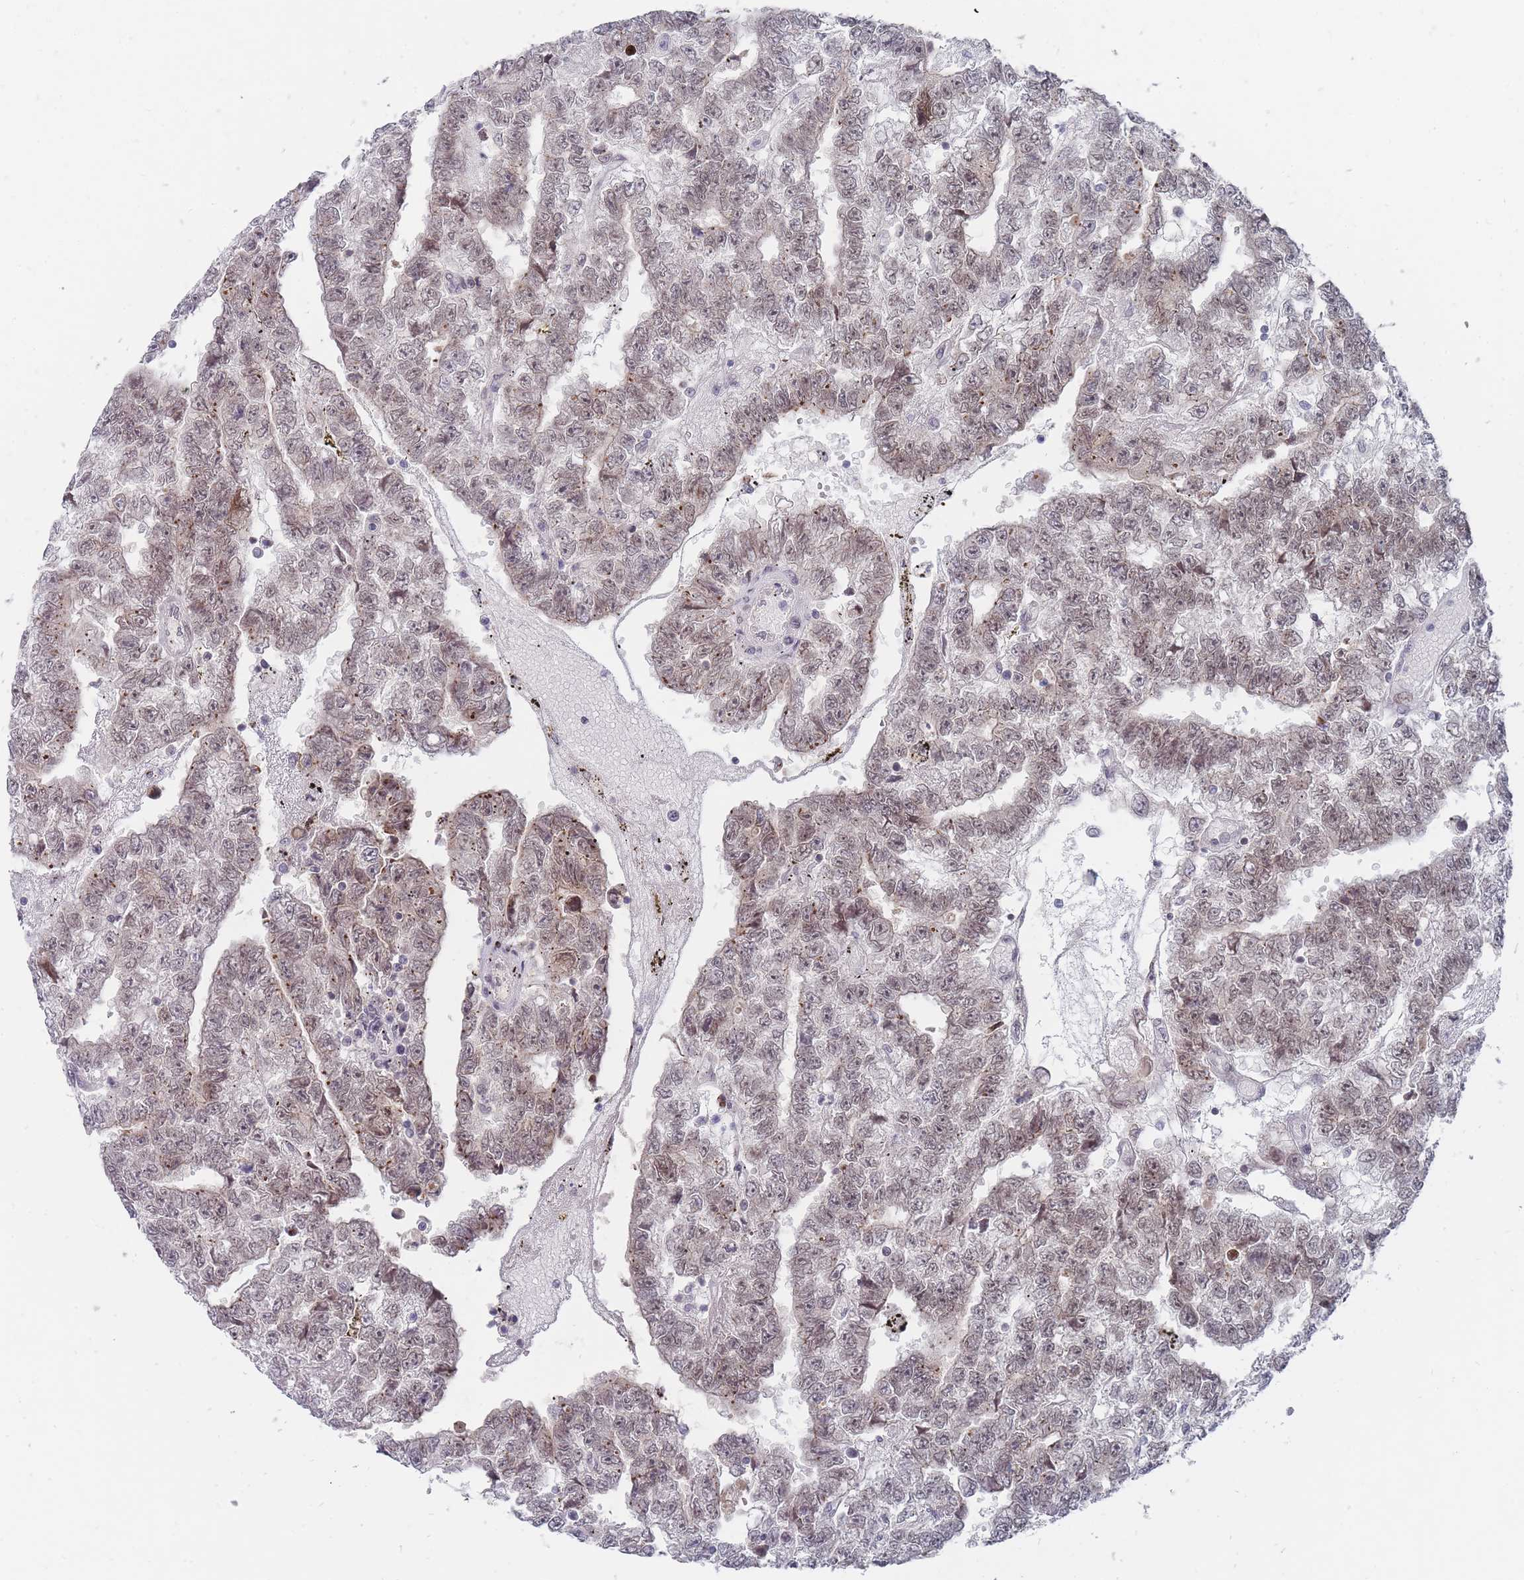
{"staining": {"intensity": "weak", "quantity": ">75%", "location": "nuclear"}, "tissue": "testis cancer", "cell_type": "Tumor cells", "image_type": "cancer", "snomed": [{"axis": "morphology", "description": "Carcinoma, Embryonal, NOS"}, {"axis": "topography", "description": "Testis"}], "caption": "Approximately >75% of tumor cells in testis cancer demonstrate weak nuclear protein staining as visualized by brown immunohistochemical staining.", "gene": "GINS1", "patient": {"sex": "male", "age": 25}}